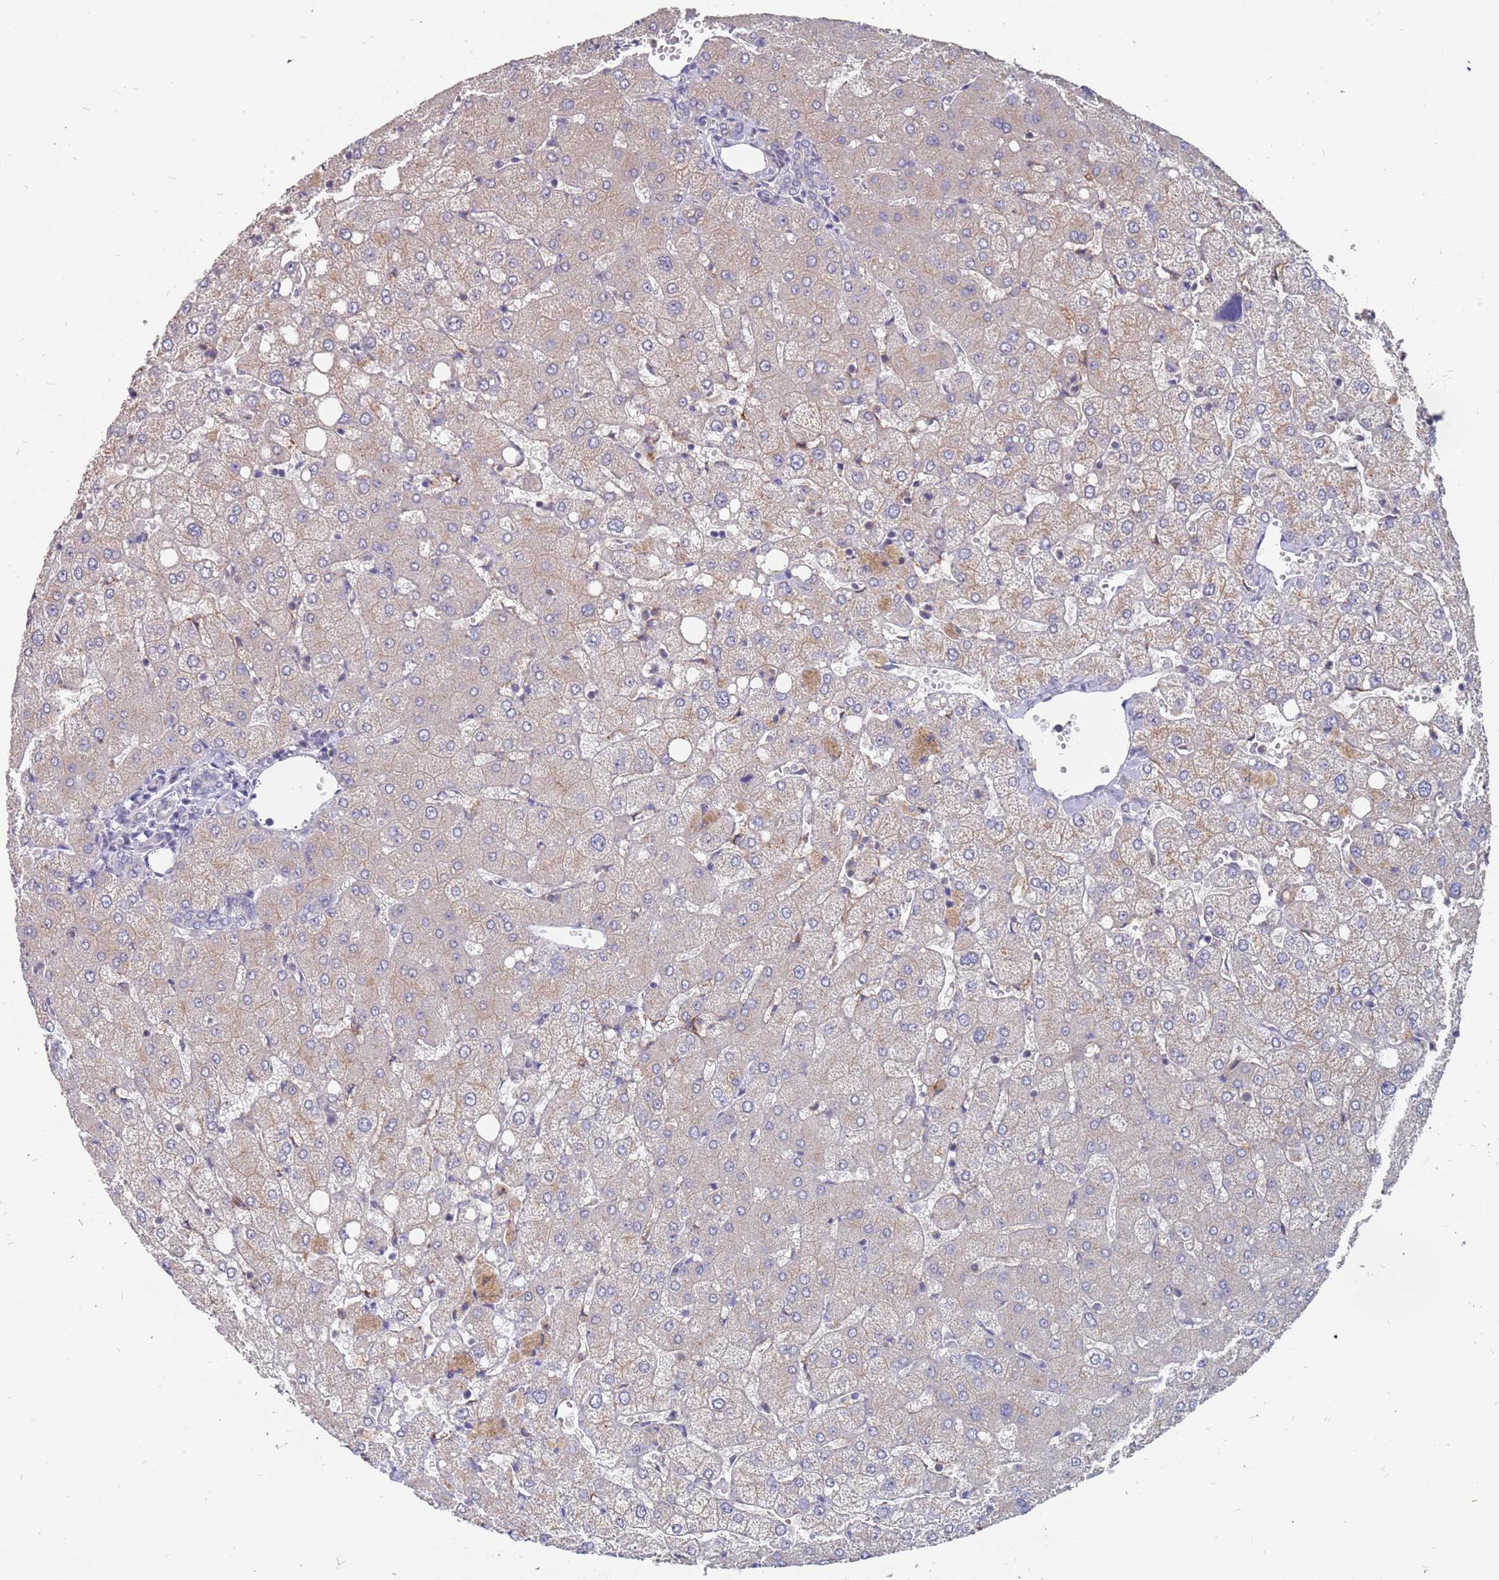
{"staining": {"intensity": "negative", "quantity": "none", "location": "none"}, "tissue": "liver", "cell_type": "Cholangiocytes", "image_type": "normal", "snomed": [{"axis": "morphology", "description": "Normal tissue, NOS"}, {"axis": "topography", "description": "Liver"}], "caption": "This is an immunohistochemistry (IHC) image of benign human liver. There is no positivity in cholangiocytes.", "gene": "TCEANC2", "patient": {"sex": "female", "age": 54}}